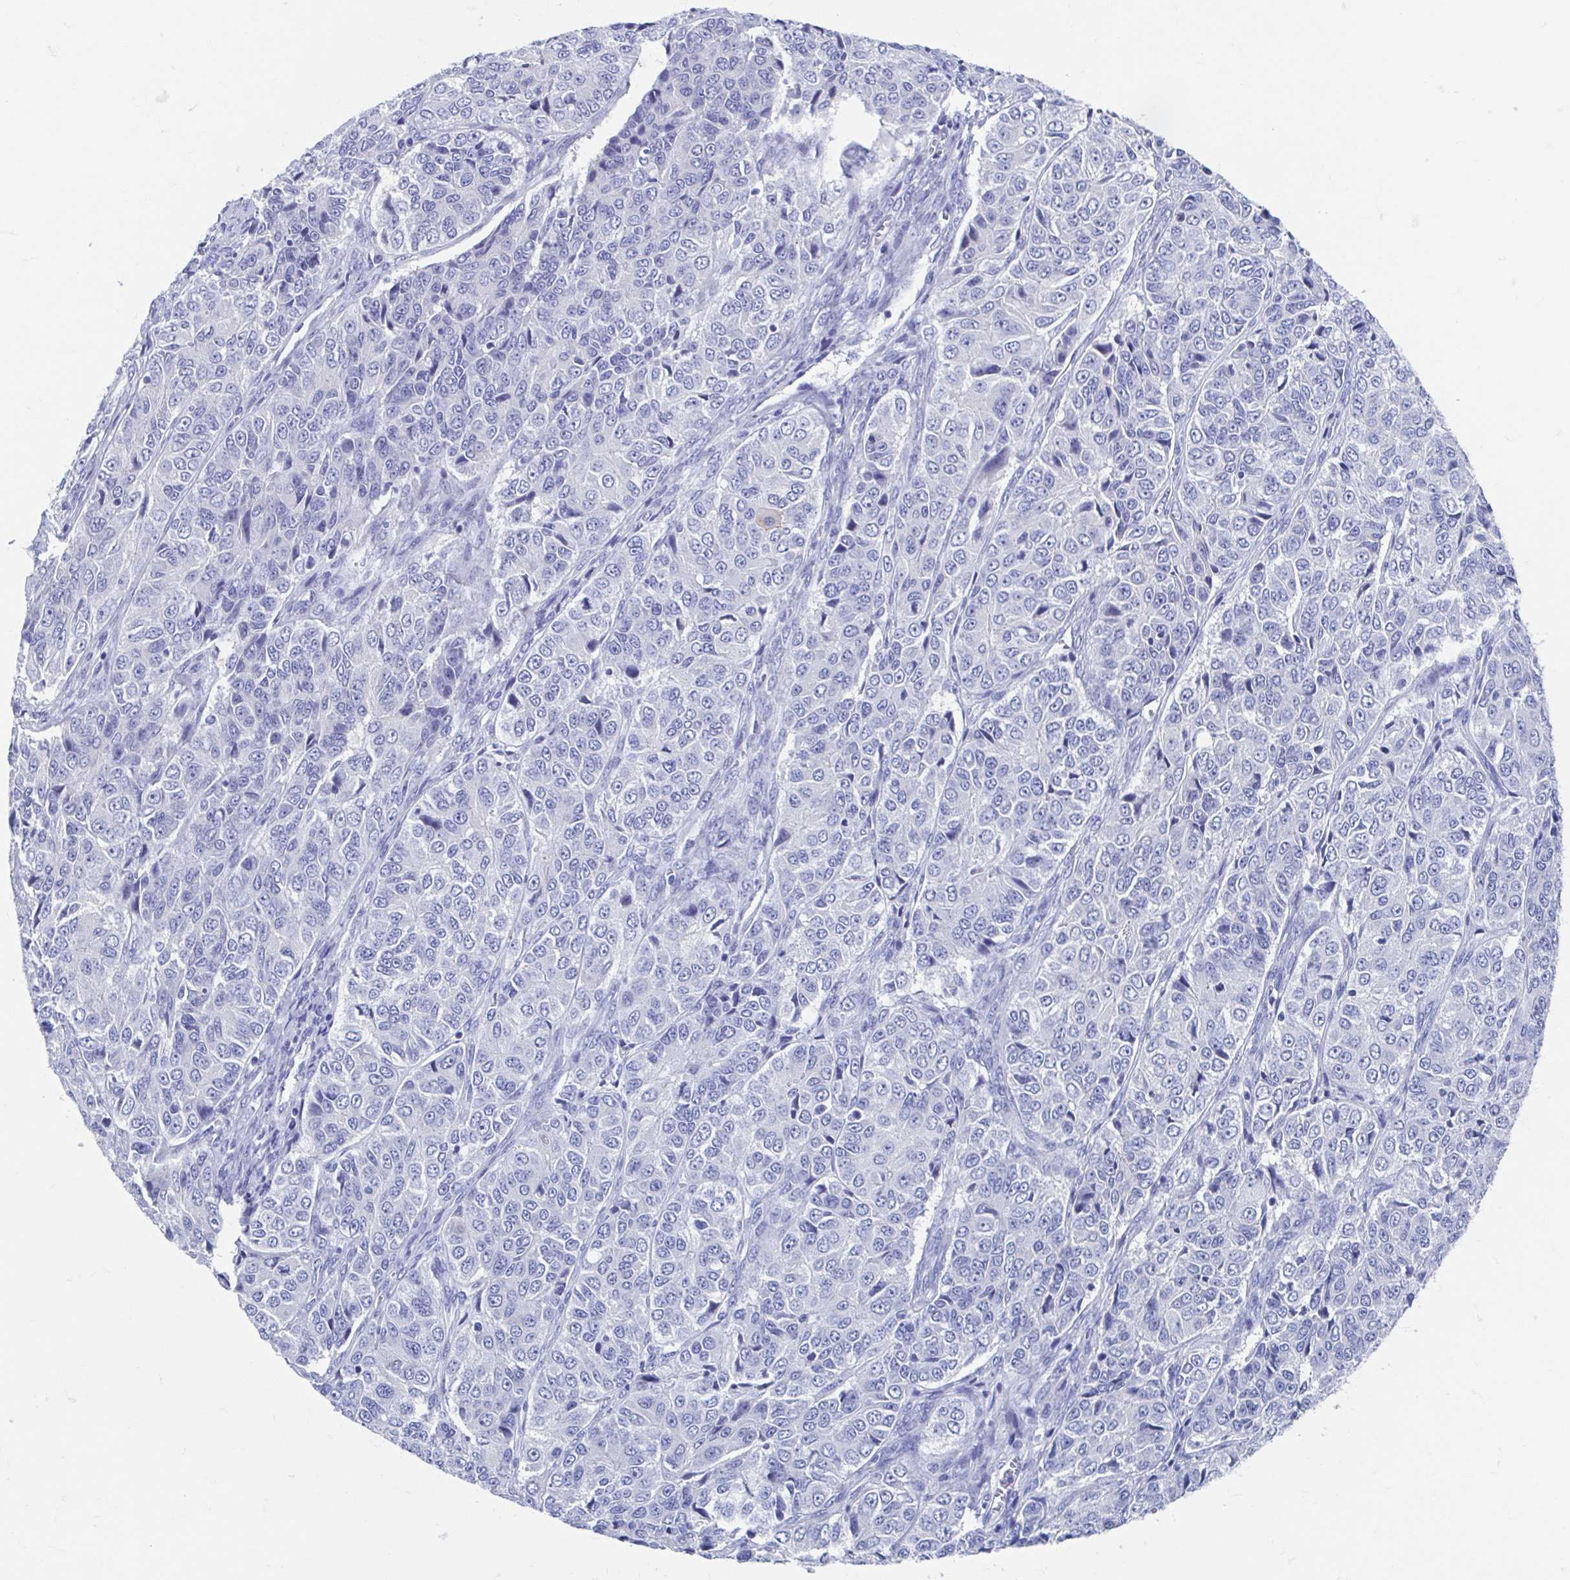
{"staining": {"intensity": "negative", "quantity": "none", "location": "none"}, "tissue": "ovarian cancer", "cell_type": "Tumor cells", "image_type": "cancer", "snomed": [{"axis": "morphology", "description": "Carcinoma, endometroid"}, {"axis": "topography", "description": "Ovary"}], "caption": "Immunohistochemical staining of human ovarian cancer (endometroid carcinoma) exhibits no significant positivity in tumor cells.", "gene": "SHCBP1L", "patient": {"sex": "female", "age": 51}}